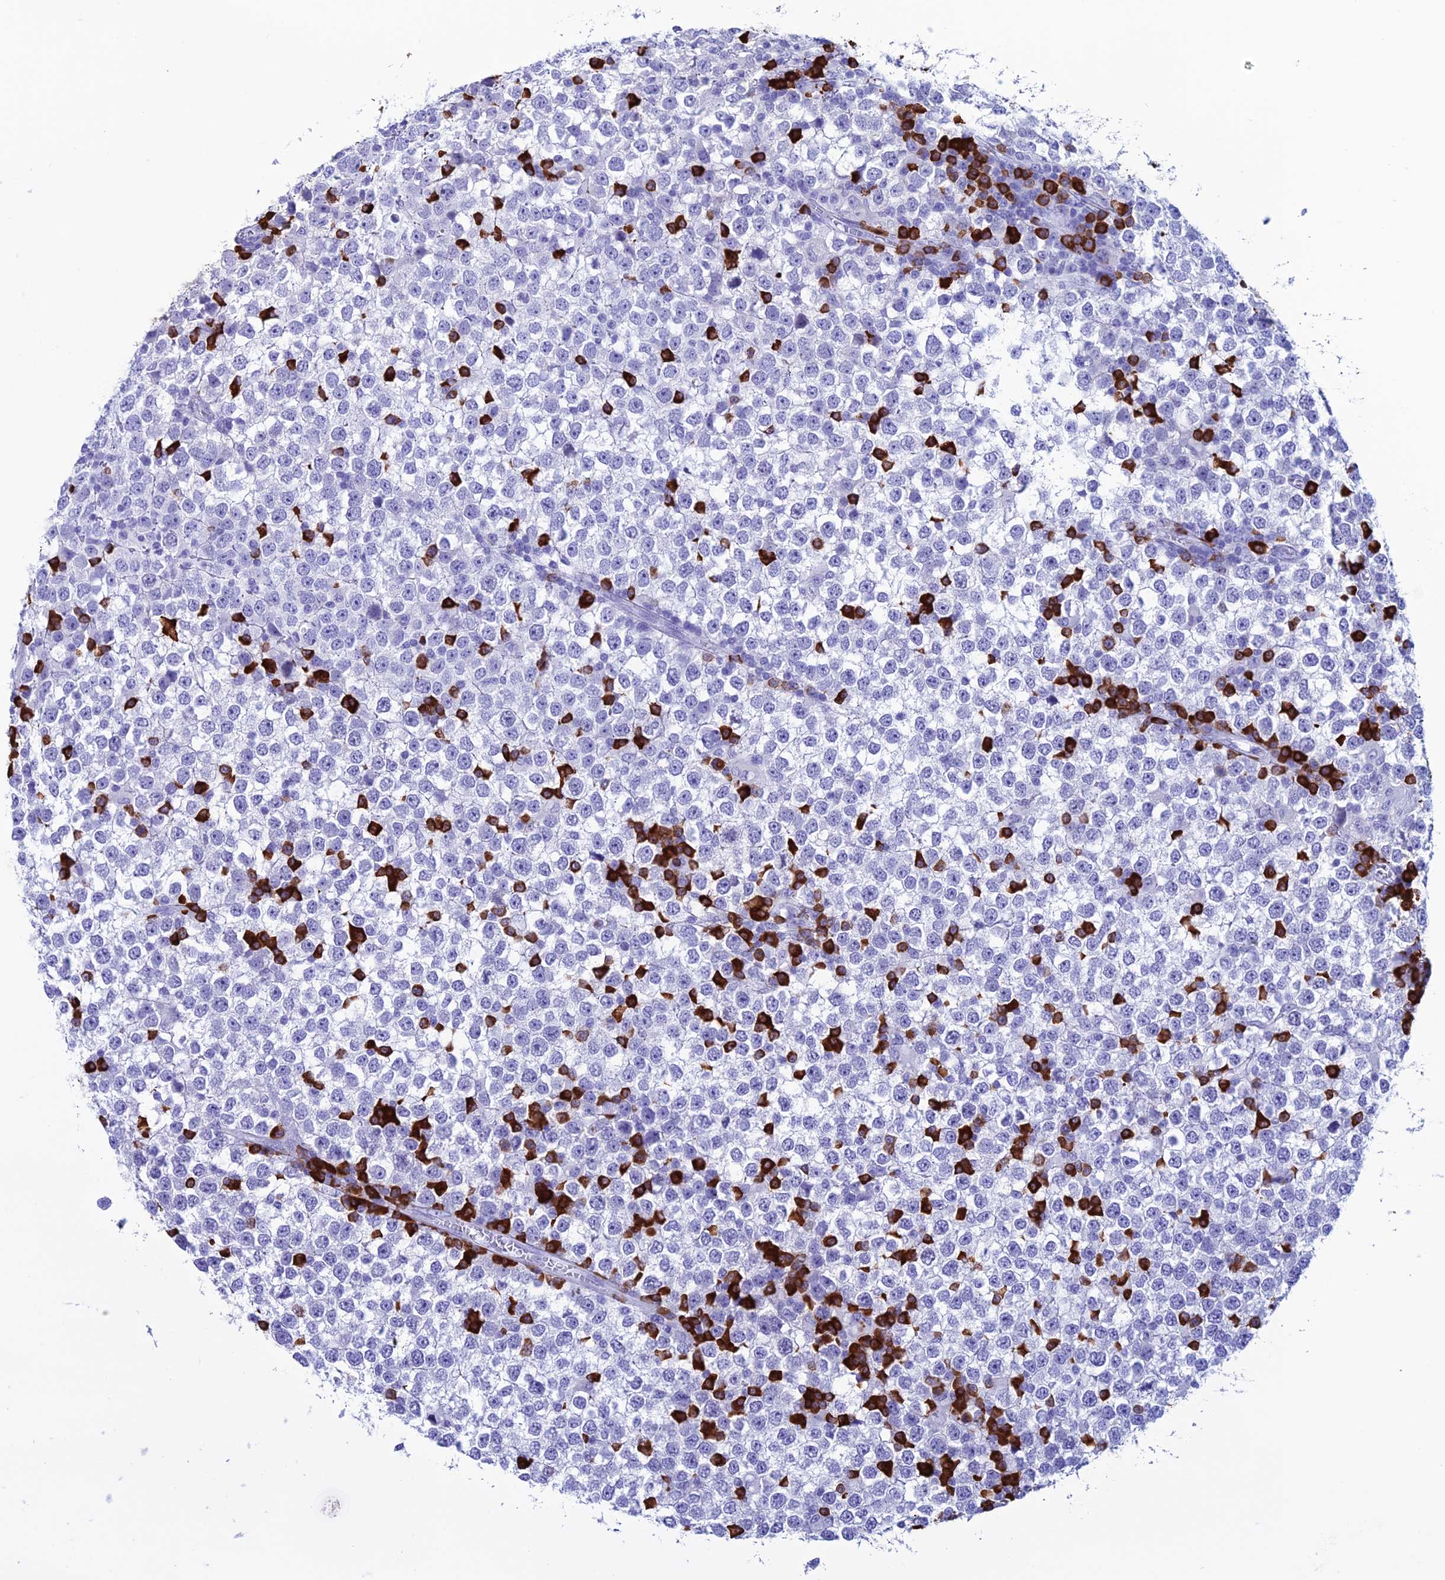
{"staining": {"intensity": "negative", "quantity": "none", "location": "none"}, "tissue": "testis cancer", "cell_type": "Tumor cells", "image_type": "cancer", "snomed": [{"axis": "morphology", "description": "Seminoma, NOS"}, {"axis": "topography", "description": "Testis"}], "caption": "Testis cancer (seminoma) stained for a protein using immunohistochemistry reveals no positivity tumor cells.", "gene": "MZB1", "patient": {"sex": "male", "age": 65}}